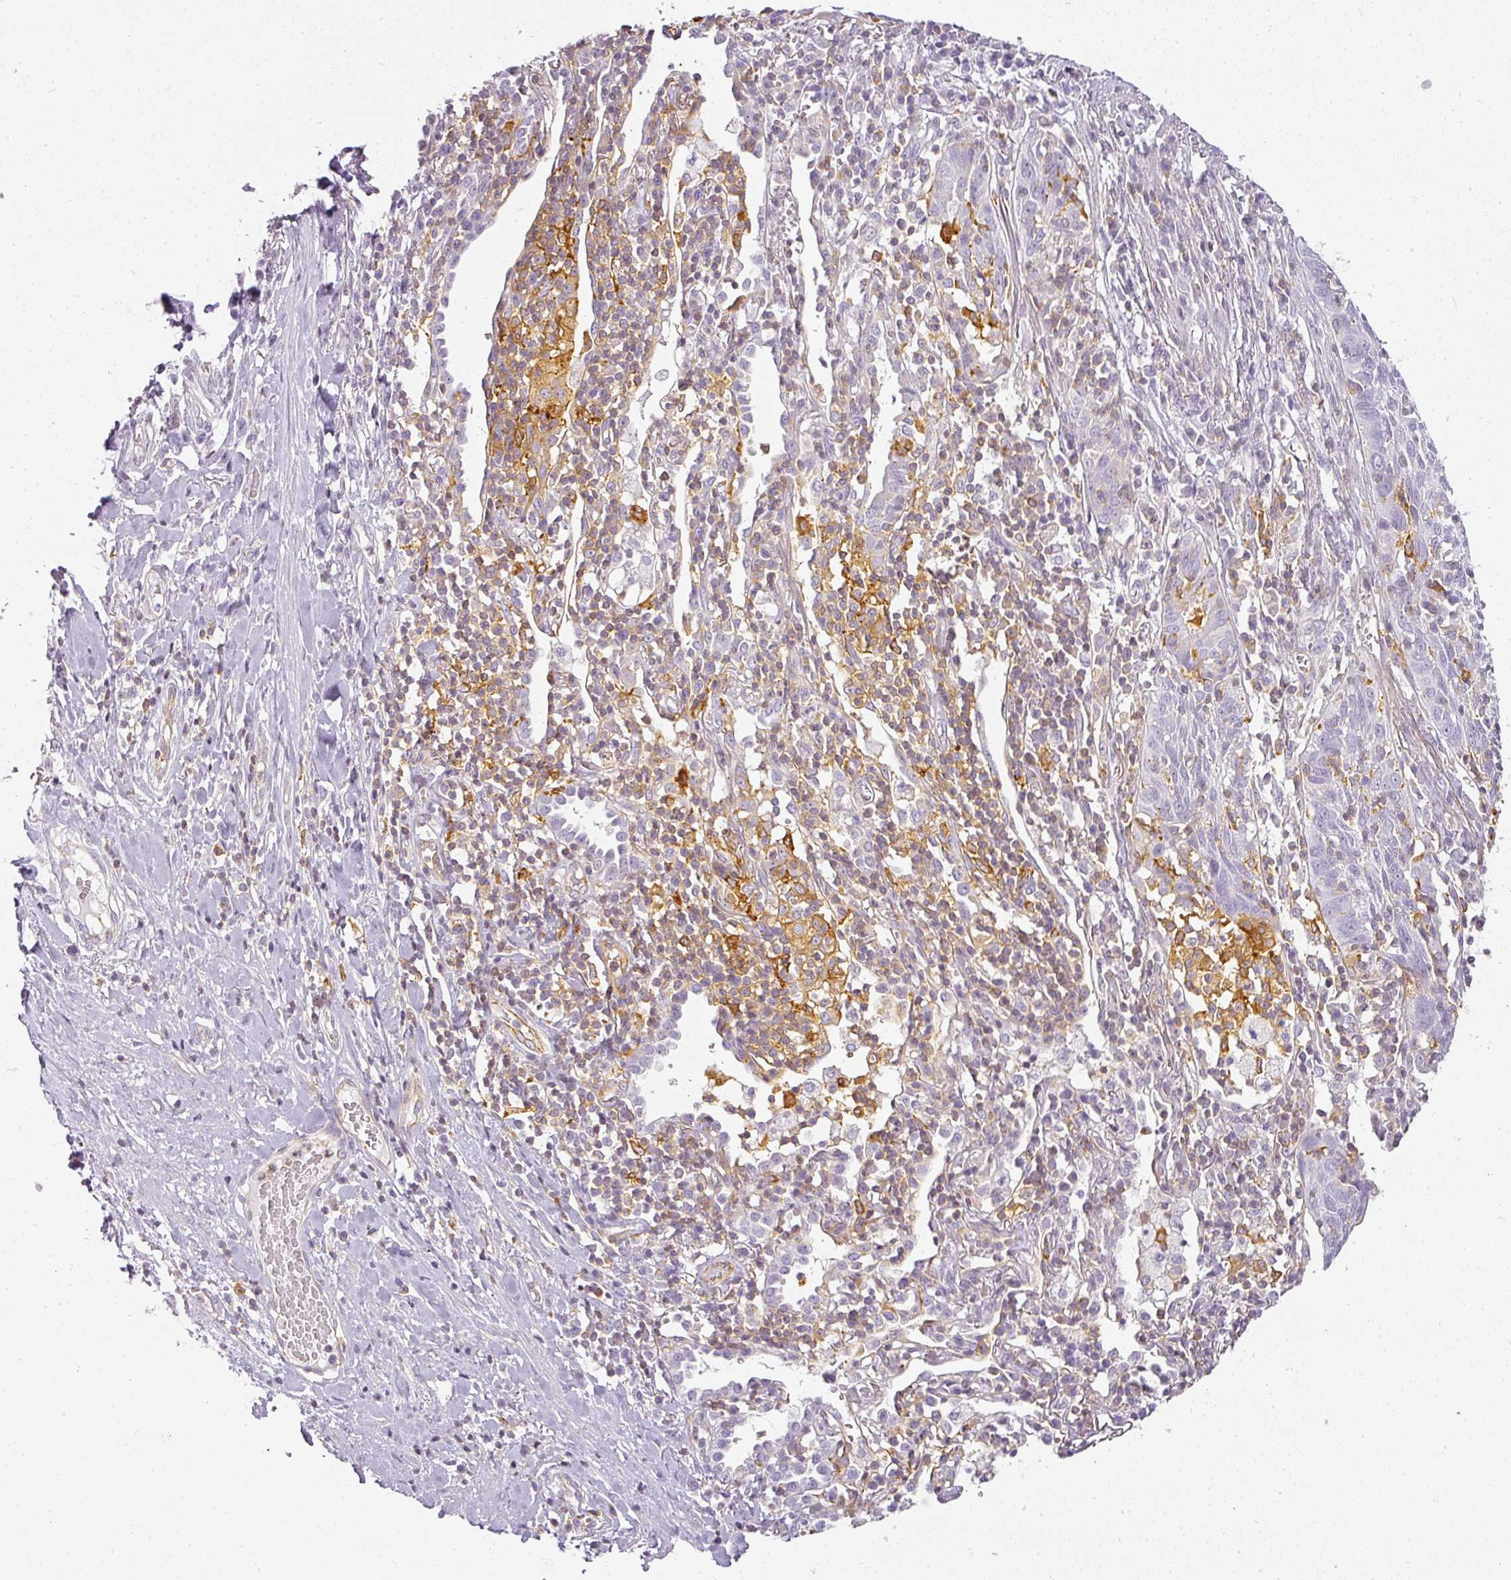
{"staining": {"intensity": "negative", "quantity": "none", "location": "none"}, "tissue": "lung cancer", "cell_type": "Tumor cells", "image_type": "cancer", "snomed": [{"axis": "morphology", "description": "Squamous cell carcinoma, NOS"}, {"axis": "topography", "description": "Lung"}], "caption": "Human lung cancer (squamous cell carcinoma) stained for a protein using immunohistochemistry reveals no expression in tumor cells.", "gene": "TMEM42", "patient": {"sex": "female", "age": 66}}